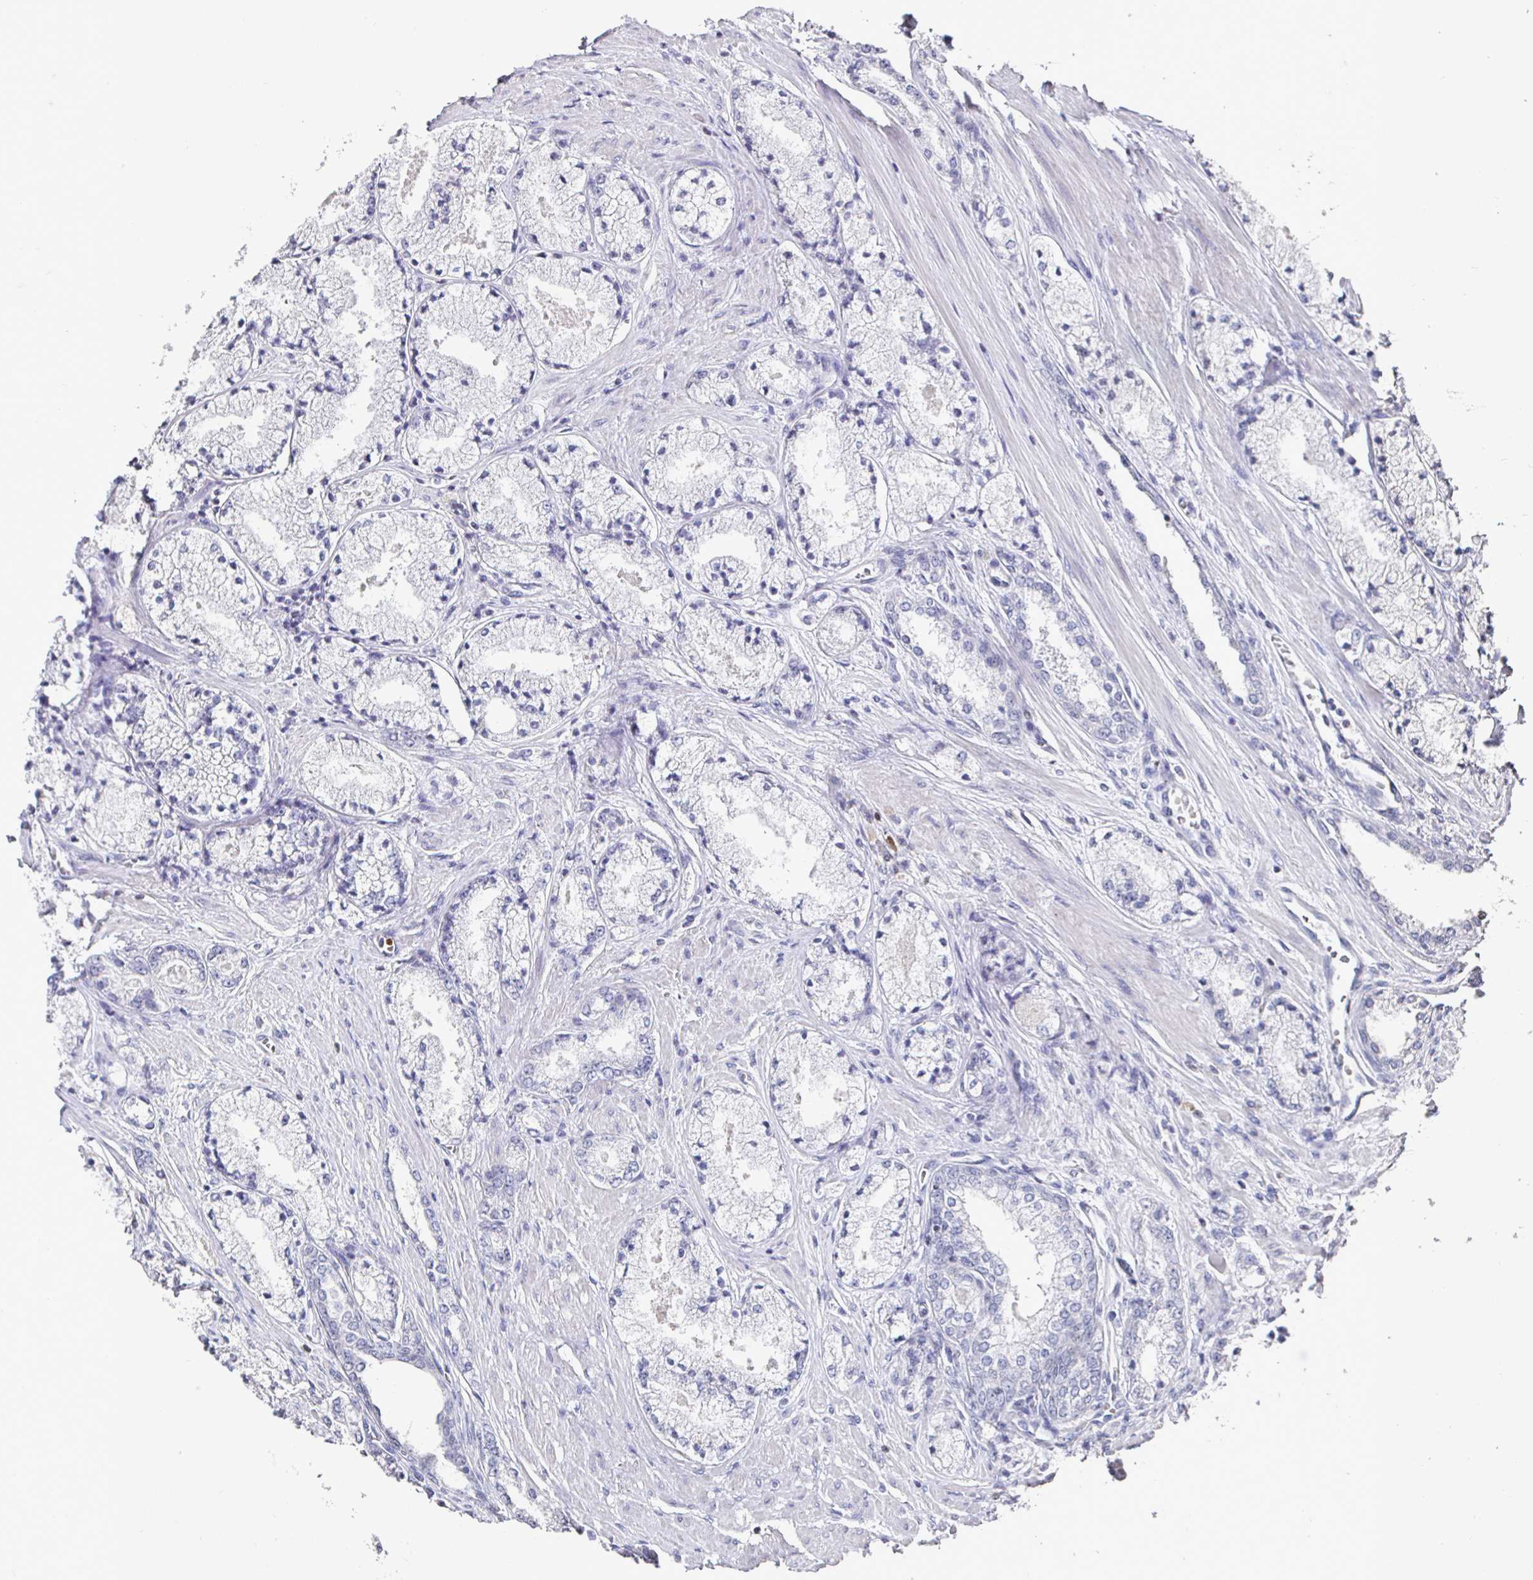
{"staining": {"intensity": "negative", "quantity": "none", "location": "none"}, "tissue": "prostate cancer", "cell_type": "Tumor cells", "image_type": "cancer", "snomed": [{"axis": "morphology", "description": "Adenocarcinoma, High grade"}, {"axis": "topography", "description": "Prostate"}], "caption": "High power microscopy histopathology image of an immunohistochemistry (IHC) image of prostate cancer (high-grade adenocarcinoma), revealing no significant expression in tumor cells. Brightfield microscopy of immunohistochemistry (IHC) stained with DAB (3,3'-diaminobenzidine) (brown) and hematoxylin (blue), captured at high magnification.", "gene": "RUNX2", "patient": {"sex": "male", "age": 63}}